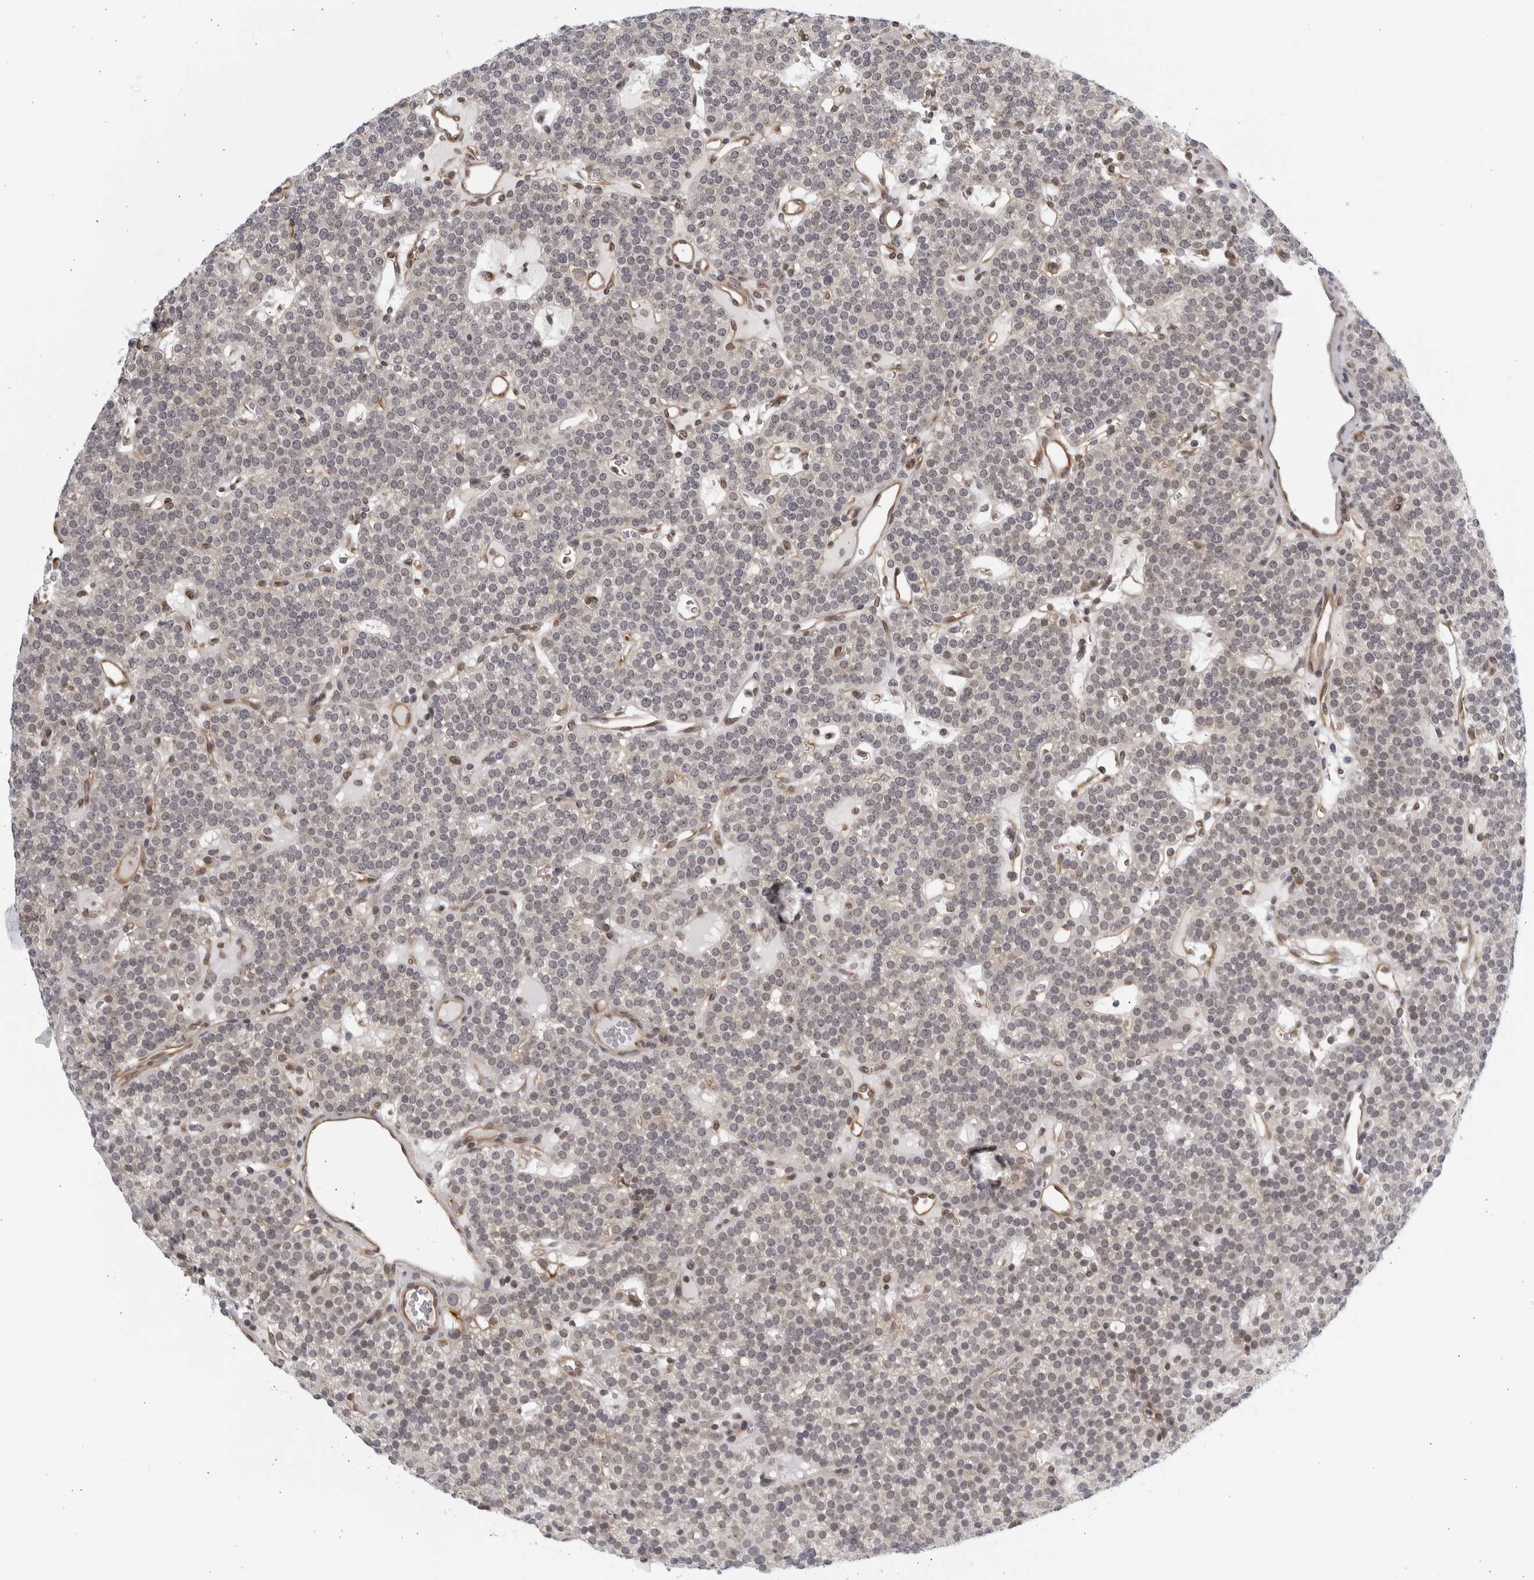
{"staining": {"intensity": "negative", "quantity": "none", "location": "none"}, "tissue": "parathyroid gland", "cell_type": "Glandular cells", "image_type": "normal", "snomed": [{"axis": "morphology", "description": "Normal tissue, NOS"}, {"axis": "topography", "description": "Parathyroid gland"}], "caption": "Micrograph shows no significant protein positivity in glandular cells of benign parathyroid gland.", "gene": "SERTAD4", "patient": {"sex": "male", "age": 83}}